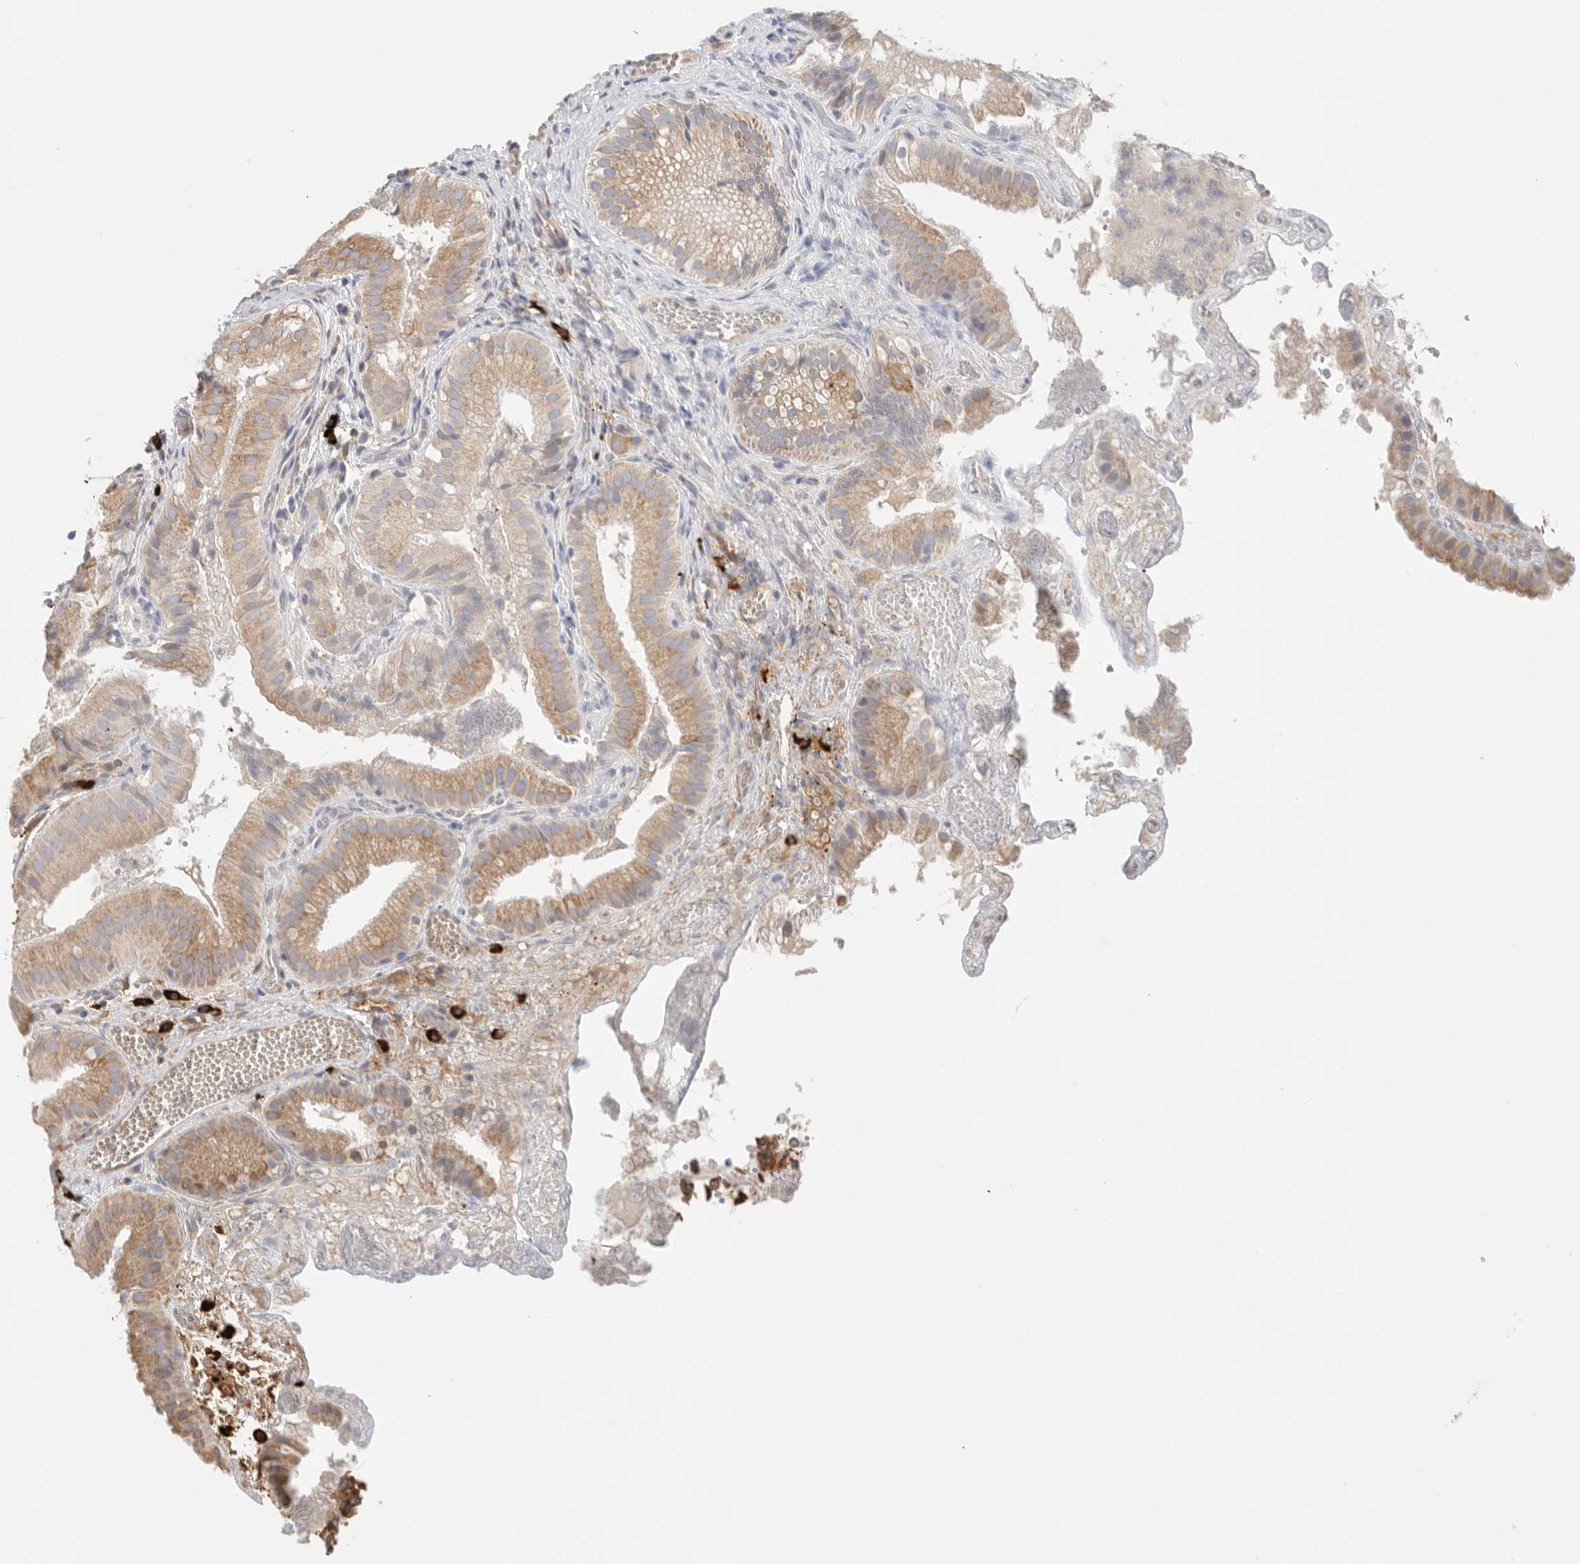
{"staining": {"intensity": "moderate", "quantity": "25%-75%", "location": "cytoplasmic/membranous"}, "tissue": "gallbladder", "cell_type": "Glandular cells", "image_type": "normal", "snomed": [{"axis": "morphology", "description": "Normal tissue, NOS"}, {"axis": "topography", "description": "Gallbladder"}], "caption": "This micrograph displays IHC staining of normal human gallbladder, with medium moderate cytoplasmic/membranous expression in about 25%-75% of glandular cells.", "gene": "BLOC1S5", "patient": {"sex": "female", "age": 30}}